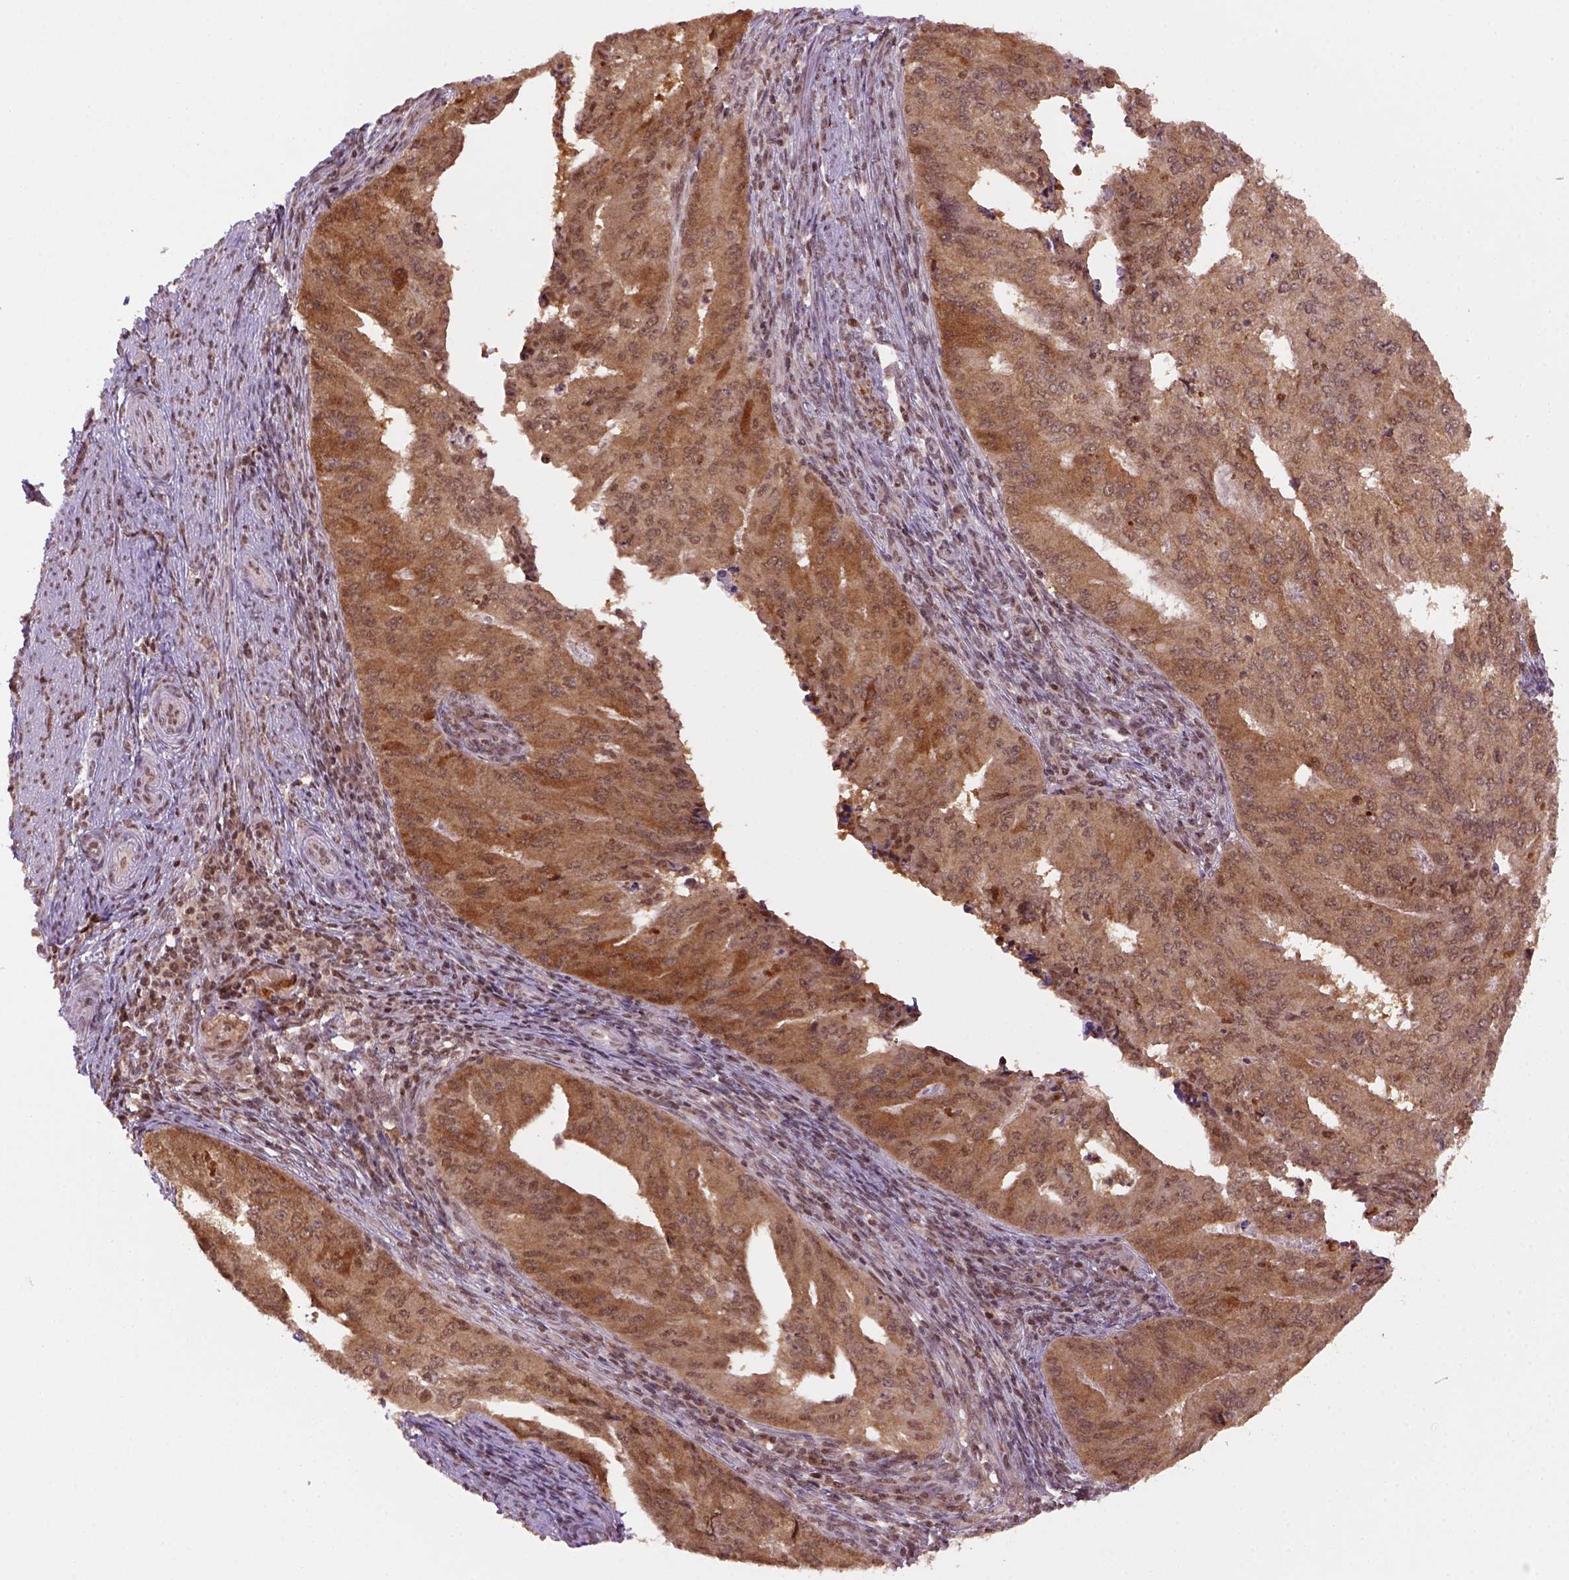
{"staining": {"intensity": "moderate", "quantity": ">75%", "location": "cytoplasmic/membranous,nuclear"}, "tissue": "endometrial cancer", "cell_type": "Tumor cells", "image_type": "cancer", "snomed": [{"axis": "morphology", "description": "Adenocarcinoma, NOS"}, {"axis": "topography", "description": "Endometrium"}], "caption": "High-magnification brightfield microscopy of endometrial cancer (adenocarcinoma) stained with DAB (3,3'-diaminobenzidine) (brown) and counterstained with hematoxylin (blue). tumor cells exhibit moderate cytoplasmic/membranous and nuclear expression is appreciated in about>75% of cells.", "gene": "GOT1", "patient": {"sex": "female", "age": 50}}